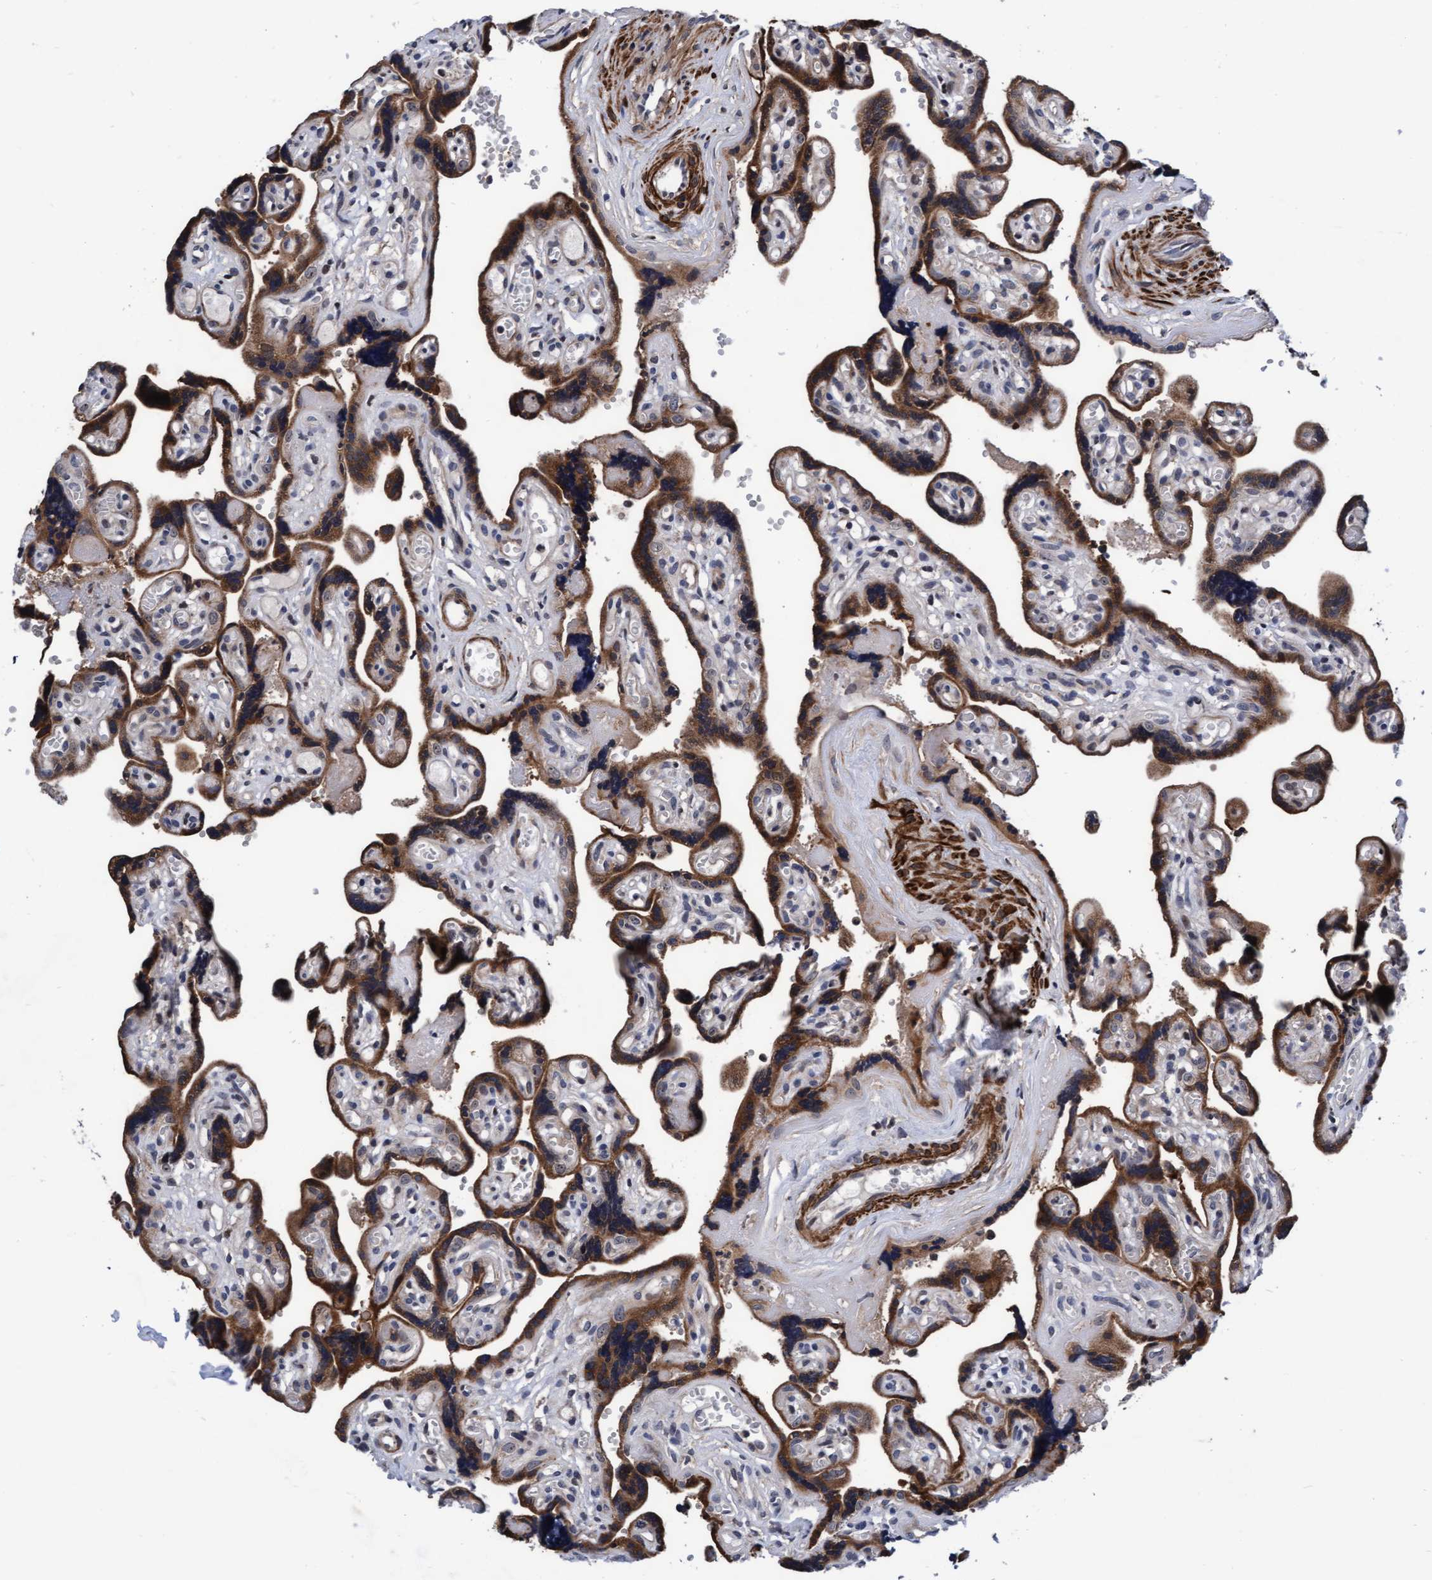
{"staining": {"intensity": "moderate", "quantity": ">75%", "location": "cytoplasmic/membranous"}, "tissue": "placenta", "cell_type": "Decidual cells", "image_type": "normal", "snomed": [{"axis": "morphology", "description": "Normal tissue, NOS"}, {"axis": "topography", "description": "Placenta"}], "caption": "The image shows immunohistochemical staining of benign placenta. There is moderate cytoplasmic/membranous positivity is appreciated in approximately >75% of decidual cells. (Stains: DAB in brown, nuclei in blue, Microscopy: brightfield microscopy at high magnification).", "gene": "EFCAB13", "patient": {"sex": "female", "age": 30}}